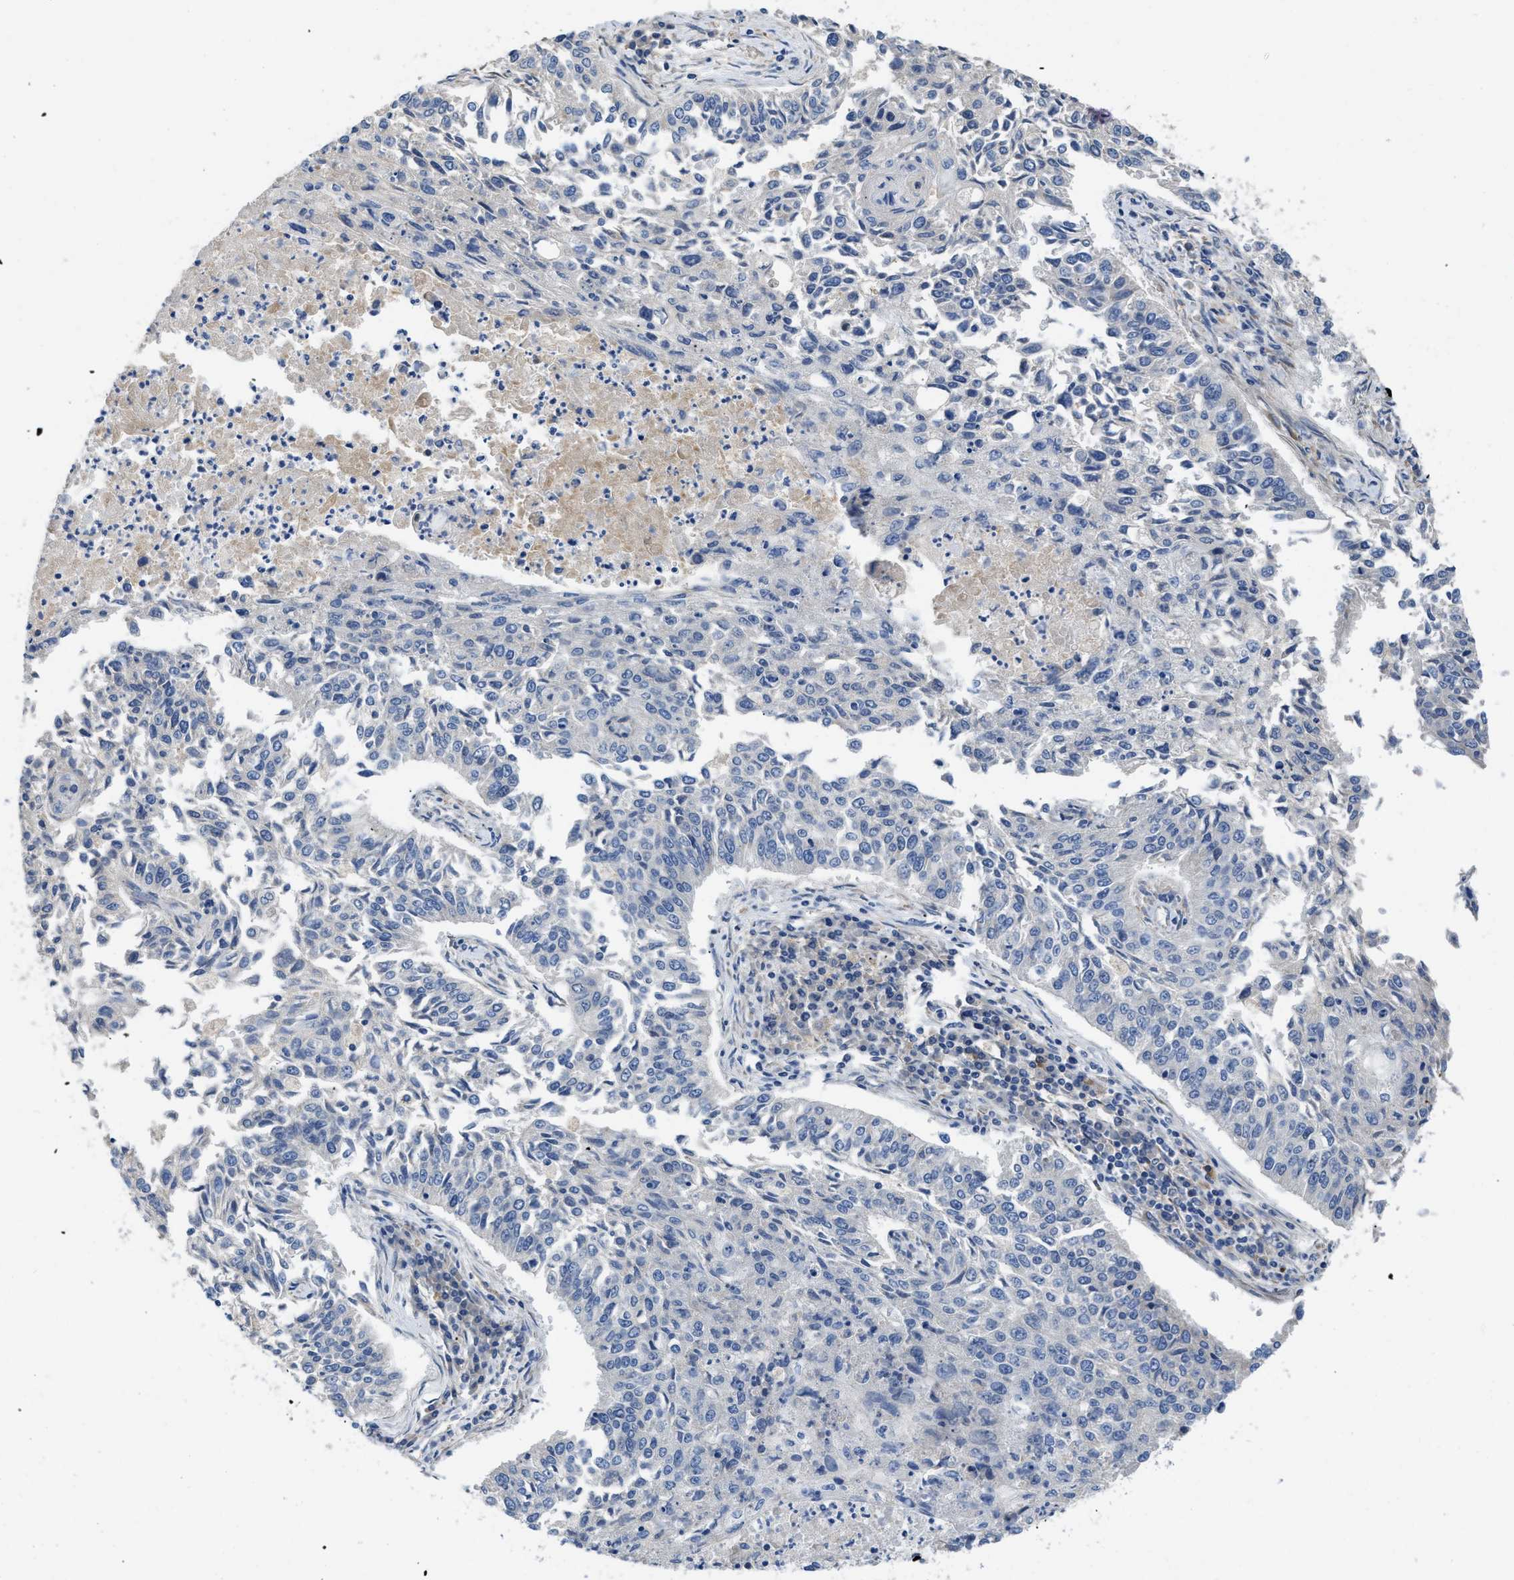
{"staining": {"intensity": "negative", "quantity": "none", "location": "none"}, "tissue": "lung cancer", "cell_type": "Tumor cells", "image_type": "cancer", "snomed": [{"axis": "morphology", "description": "Normal tissue, NOS"}, {"axis": "morphology", "description": "Squamous cell carcinoma, NOS"}, {"axis": "topography", "description": "Cartilage tissue"}, {"axis": "topography", "description": "Bronchus"}, {"axis": "topography", "description": "Lung"}], "caption": "Immunohistochemical staining of human lung cancer demonstrates no significant expression in tumor cells.", "gene": "C1S", "patient": {"sex": "female", "age": 49}}